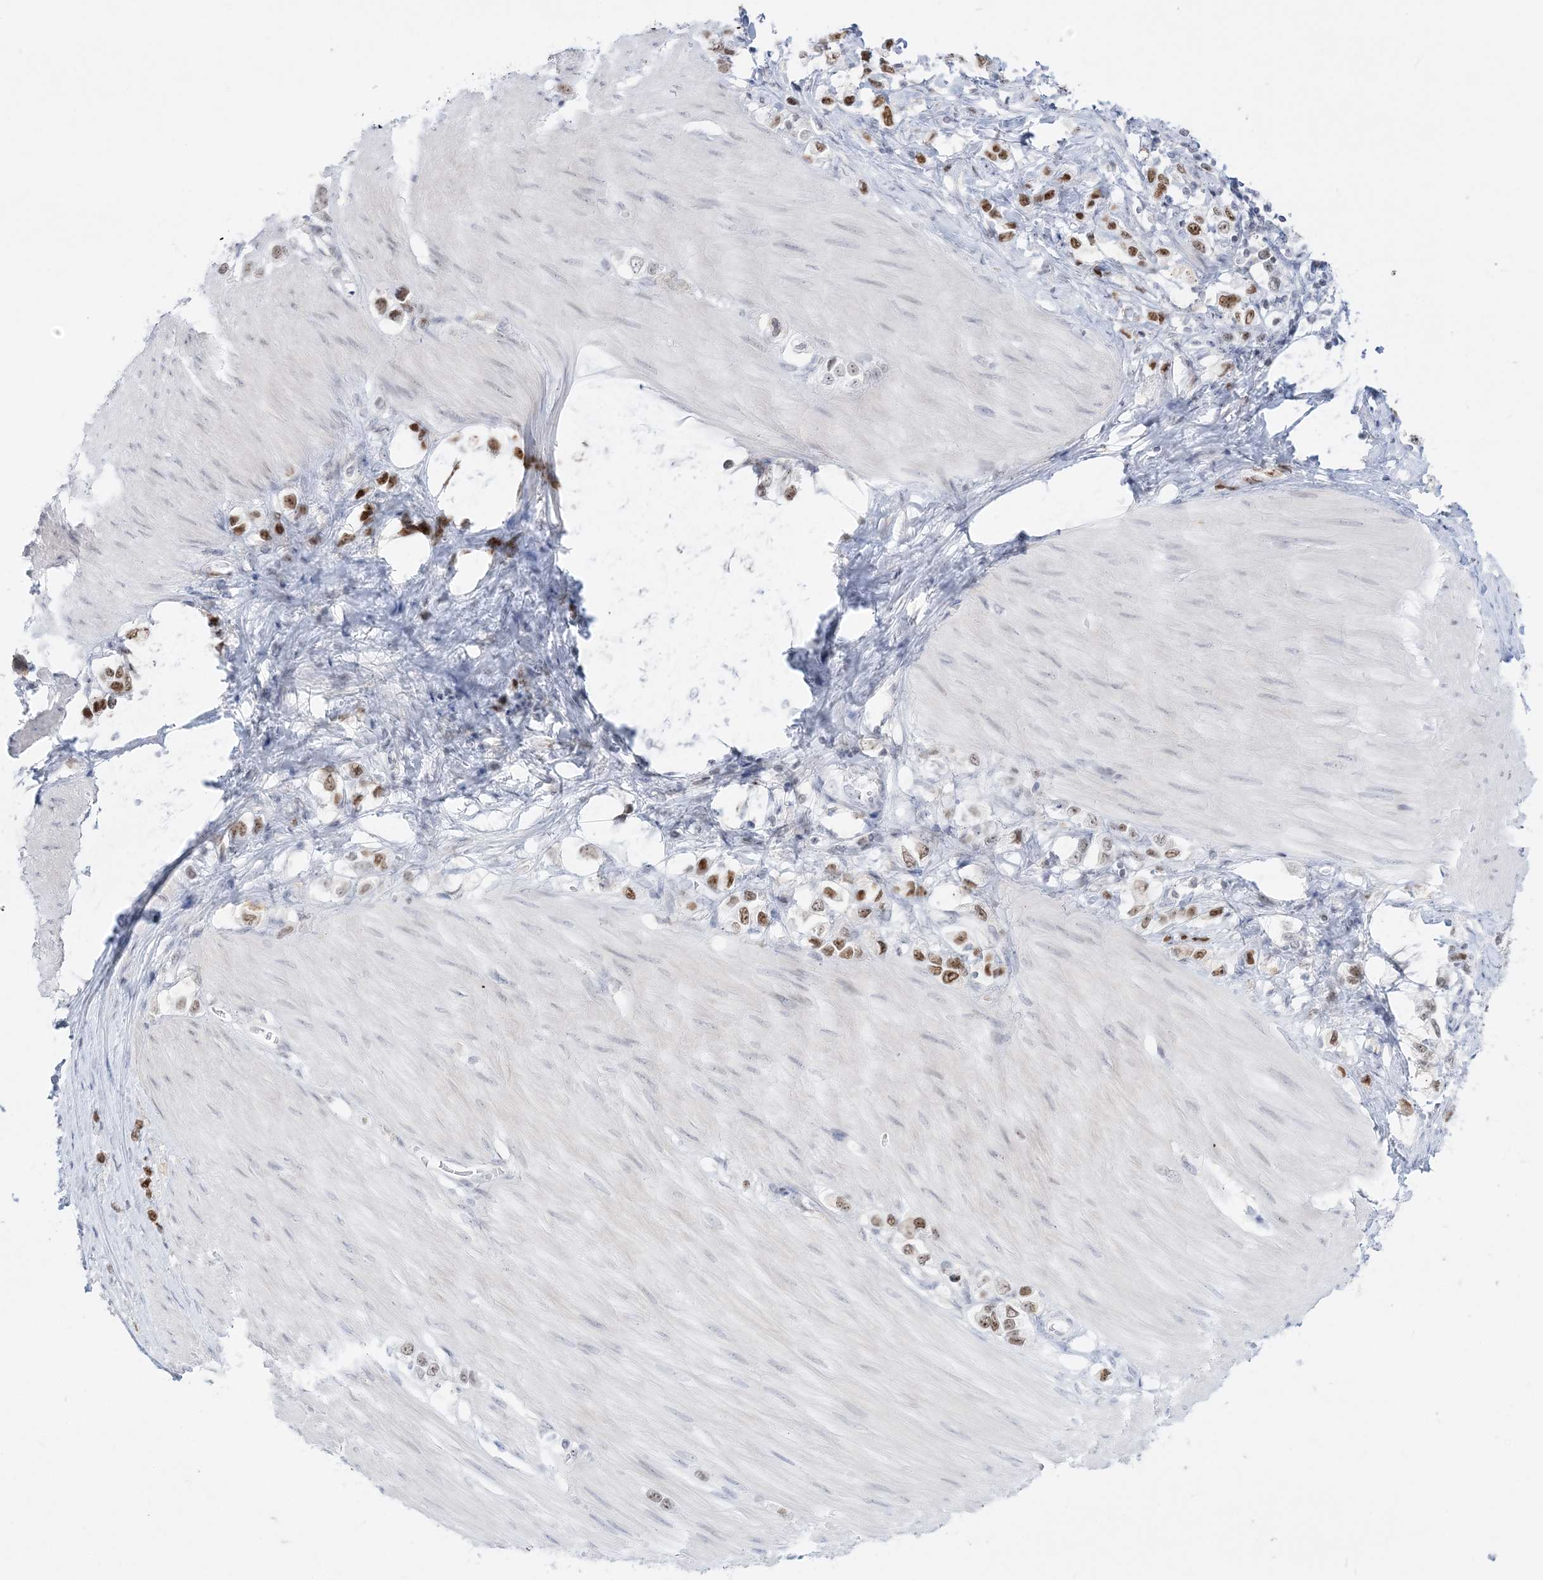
{"staining": {"intensity": "strong", "quantity": ">75%", "location": "nuclear"}, "tissue": "stomach cancer", "cell_type": "Tumor cells", "image_type": "cancer", "snomed": [{"axis": "morphology", "description": "Adenocarcinoma, NOS"}, {"axis": "topography", "description": "Stomach"}], "caption": "Strong nuclear staining is seen in about >75% of tumor cells in stomach cancer (adenocarcinoma).", "gene": "DDX21", "patient": {"sex": "female", "age": 65}}